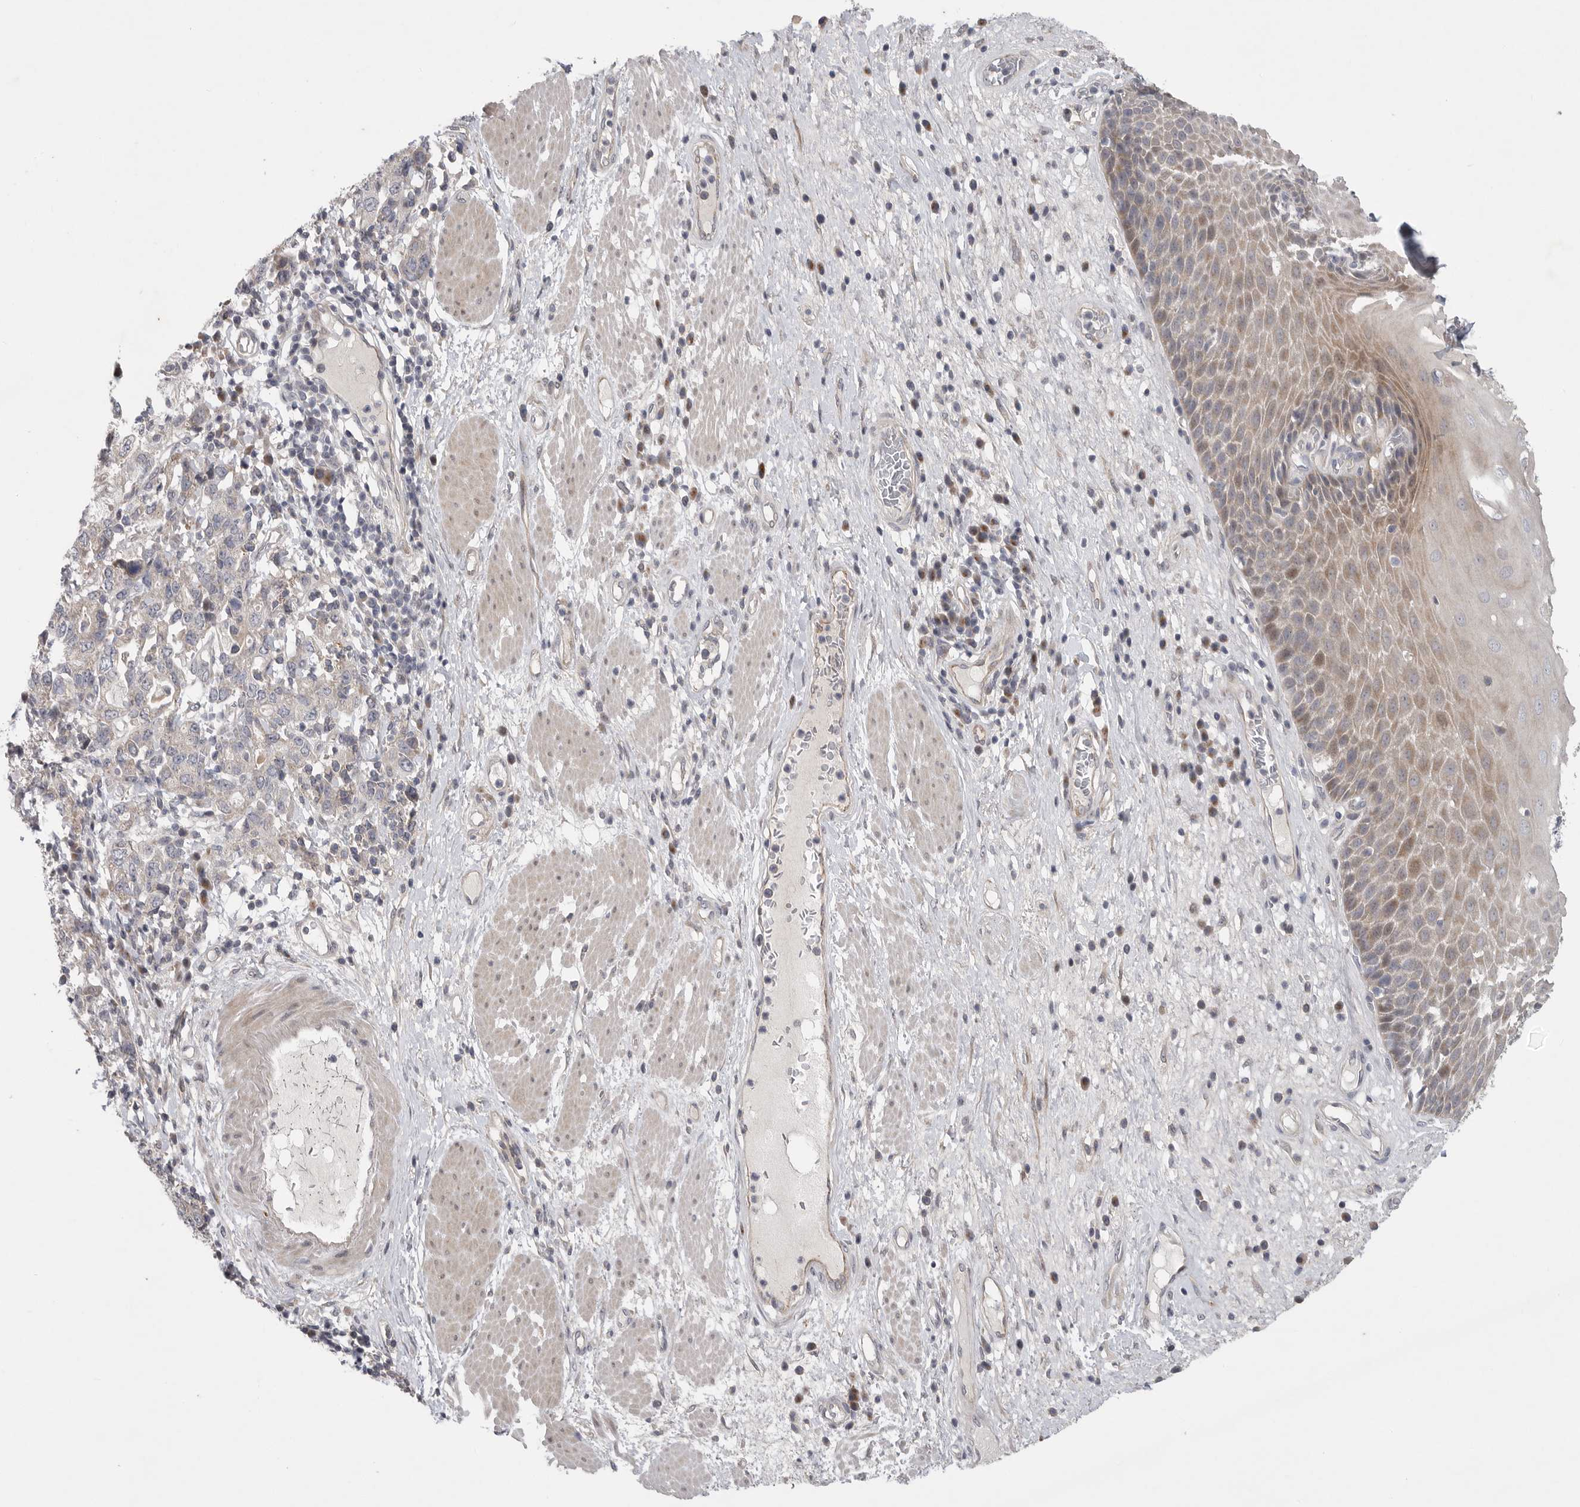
{"staining": {"intensity": "weak", "quantity": "25%-75%", "location": "cytoplasmic/membranous"}, "tissue": "esophagus", "cell_type": "Squamous epithelial cells", "image_type": "normal", "snomed": [{"axis": "morphology", "description": "Normal tissue, NOS"}, {"axis": "morphology", "description": "Adenocarcinoma, NOS"}, {"axis": "topography", "description": "Esophagus"}], "caption": "Immunohistochemical staining of unremarkable human esophagus reveals 25%-75% levels of weak cytoplasmic/membranous protein positivity in approximately 25%-75% of squamous epithelial cells.", "gene": "FBXO43", "patient": {"sex": "male", "age": 62}}